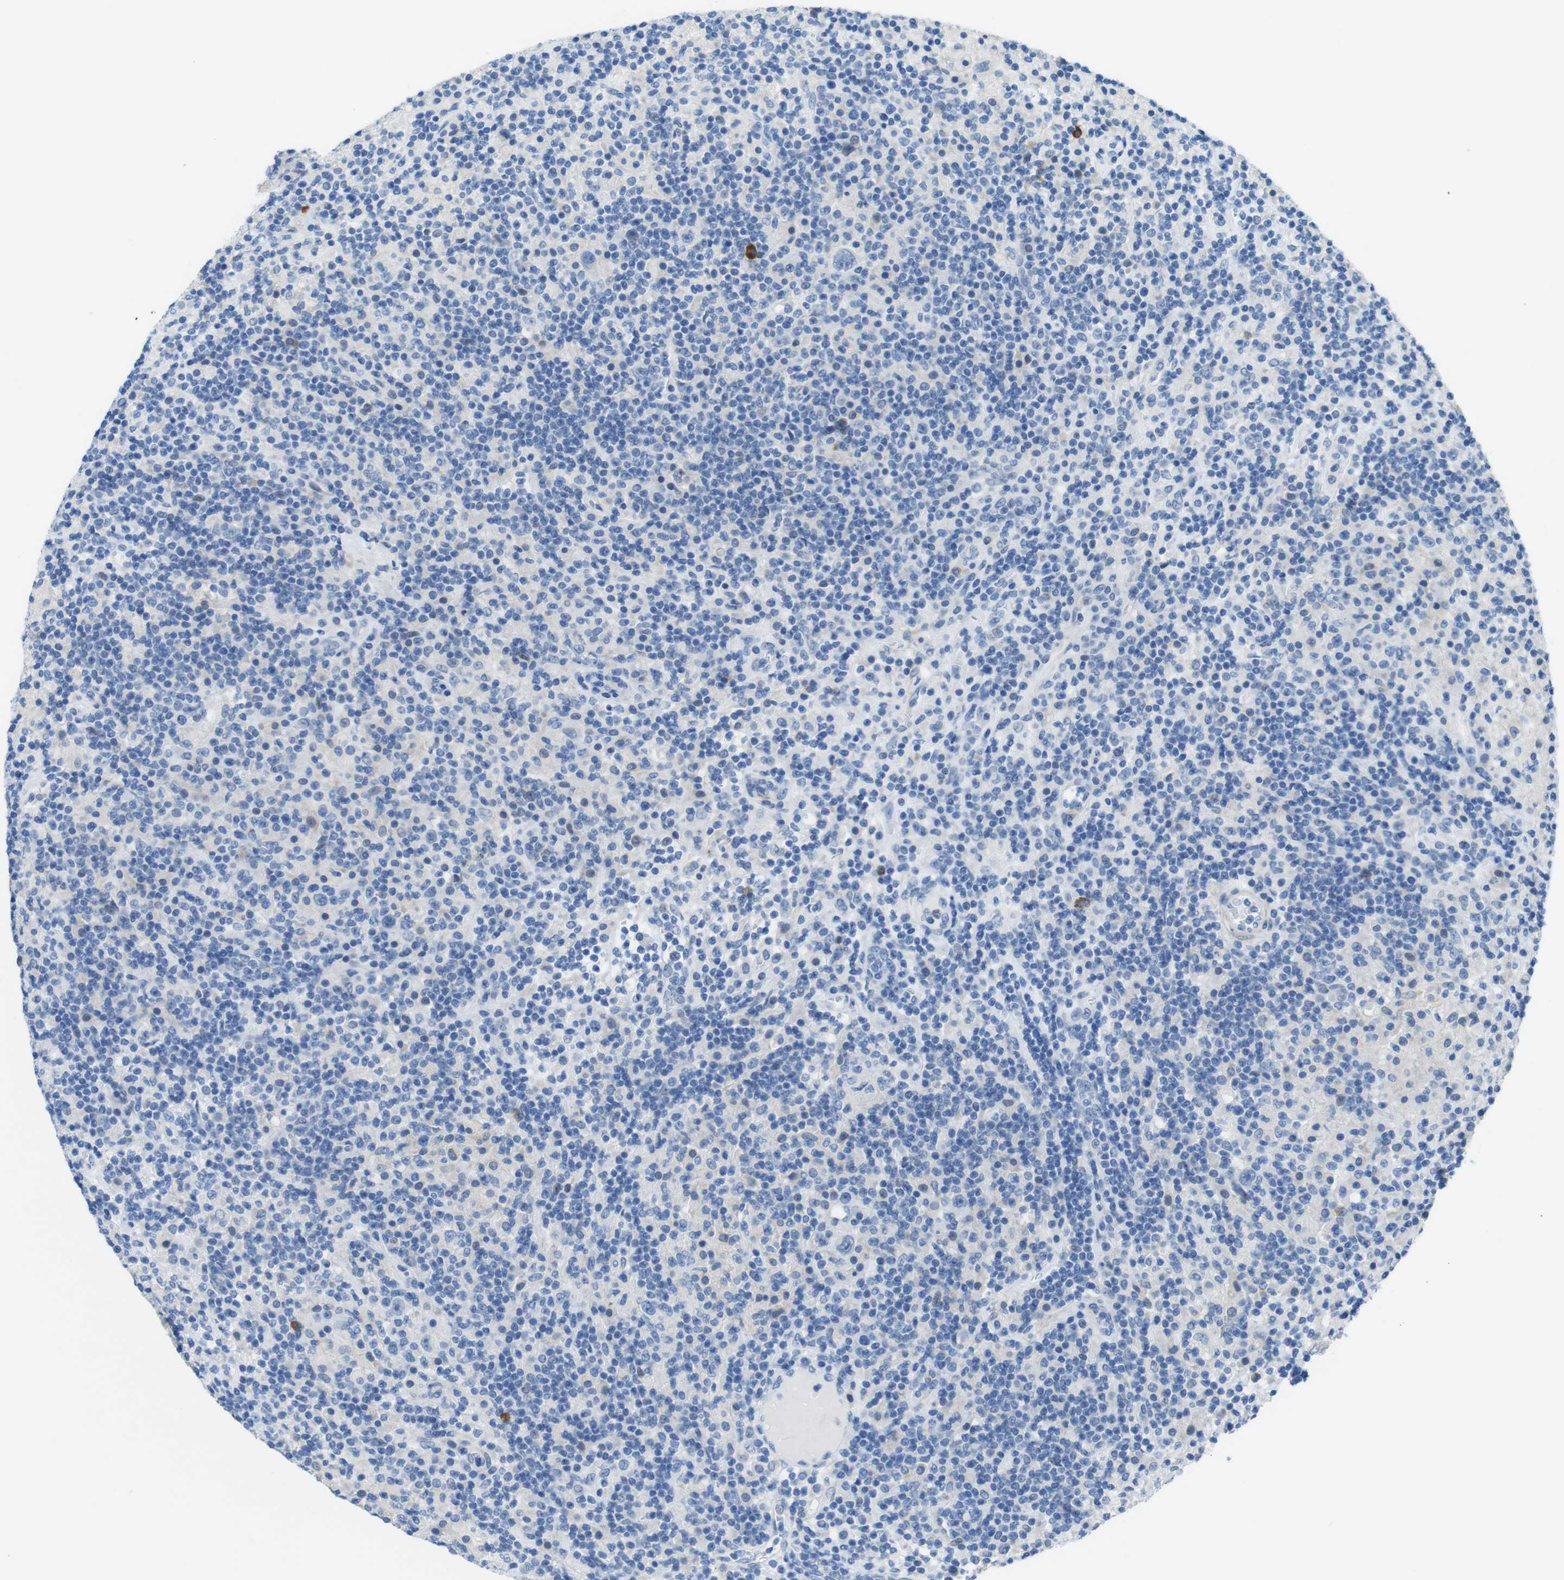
{"staining": {"intensity": "negative", "quantity": "none", "location": "none"}, "tissue": "lymphoma", "cell_type": "Tumor cells", "image_type": "cancer", "snomed": [{"axis": "morphology", "description": "Hodgkin's disease, NOS"}, {"axis": "topography", "description": "Lymph node"}], "caption": "This histopathology image is of Hodgkin's disease stained with immunohistochemistry to label a protein in brown with the nuclei are counter-stained blue. There is no staining in tumor cells.", "gene": "CLMN", "patient": {"sex": "male", "age": 70}}